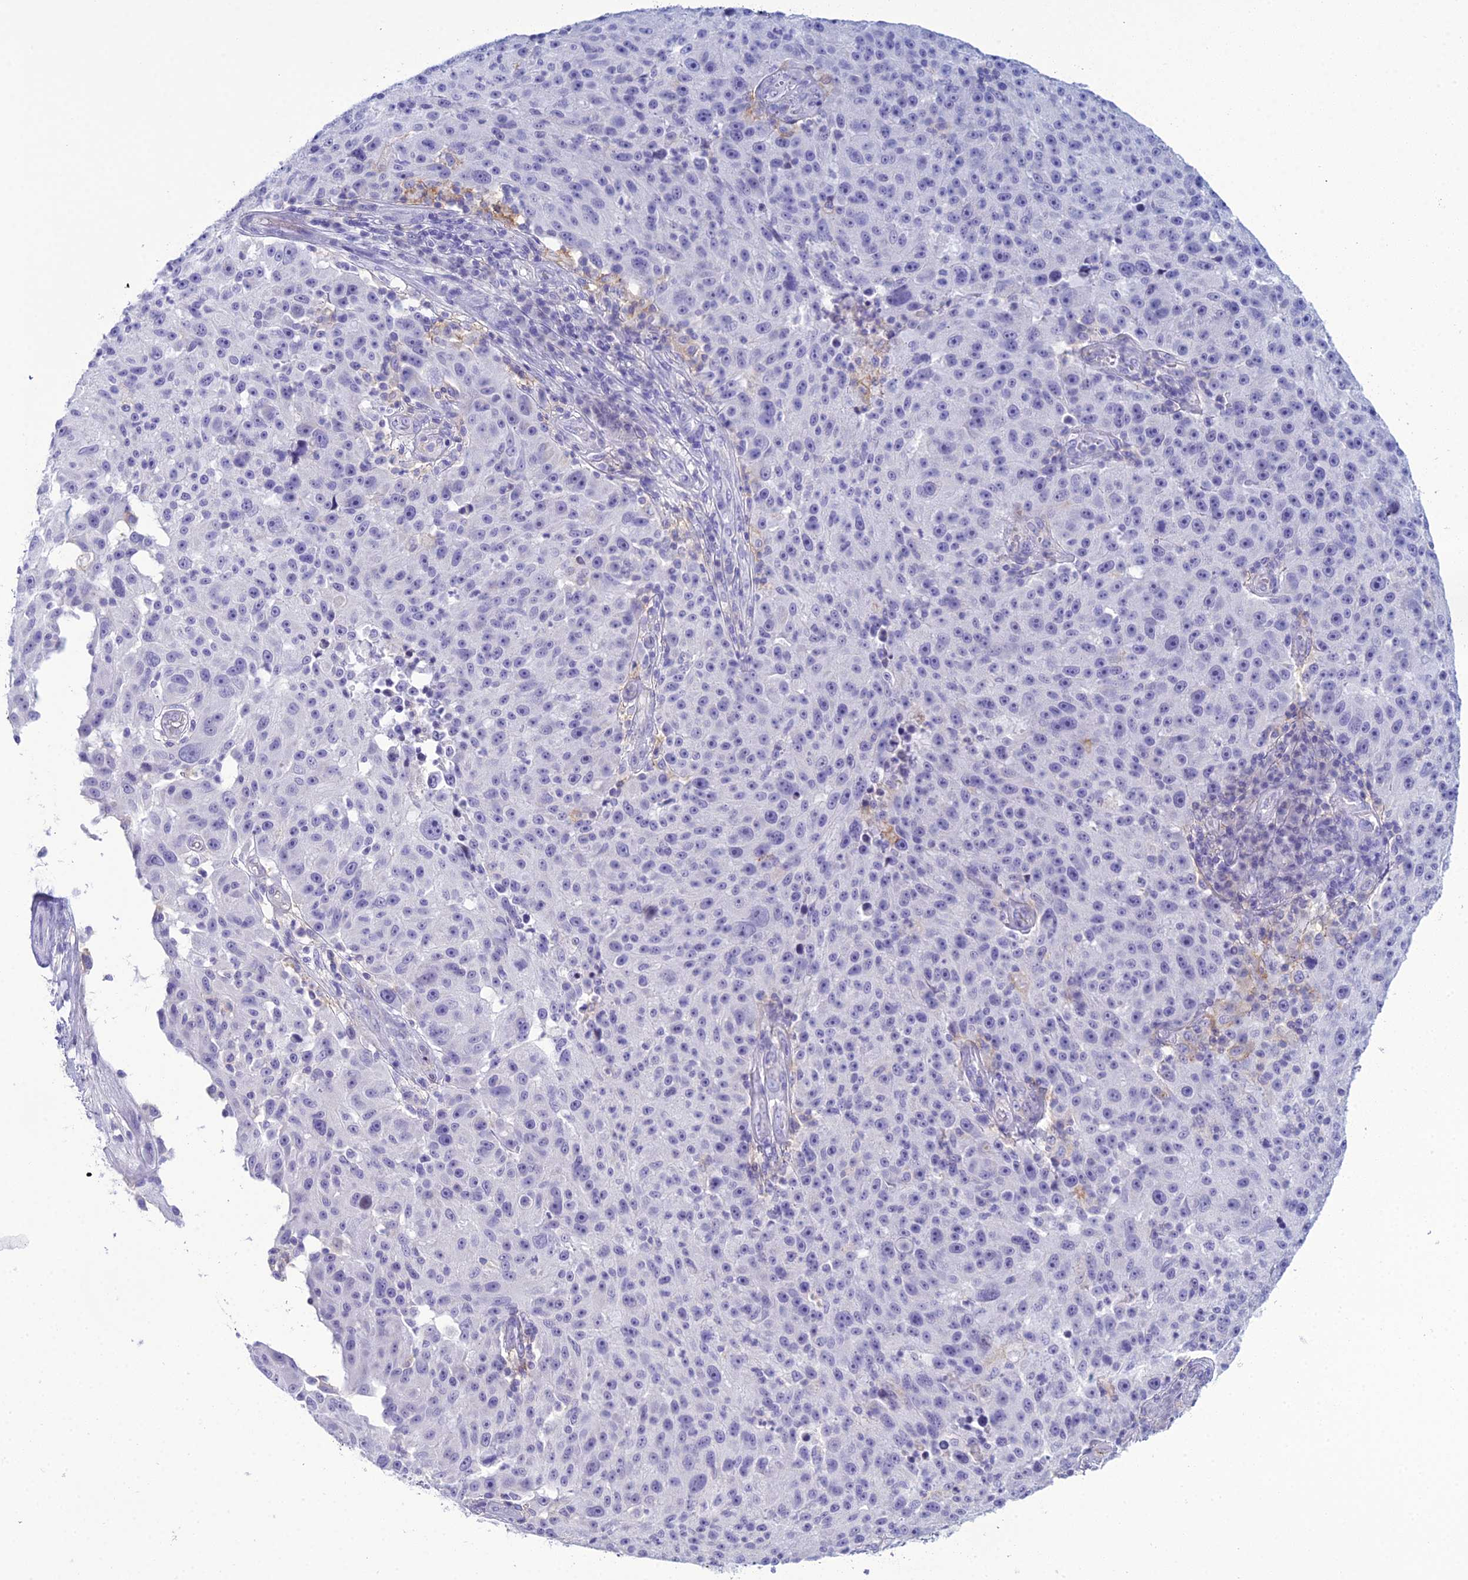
{"staining": {"intensity": "negative", "quantity": "none", "location": "none"}, "tissue": "melanoma", "cell_type": "Tumor cells", "image_type": "cancer", "snomed": [{"axis": "morphology", "description": "Malignant melanoma, NOS"}, {"axis": "topography", "description": "Skin"}], "caption": "Tumor cells show no significant protein staining in melanoma.", "gene": "ACE", "patient": {"sex": "male", "age": 53}}